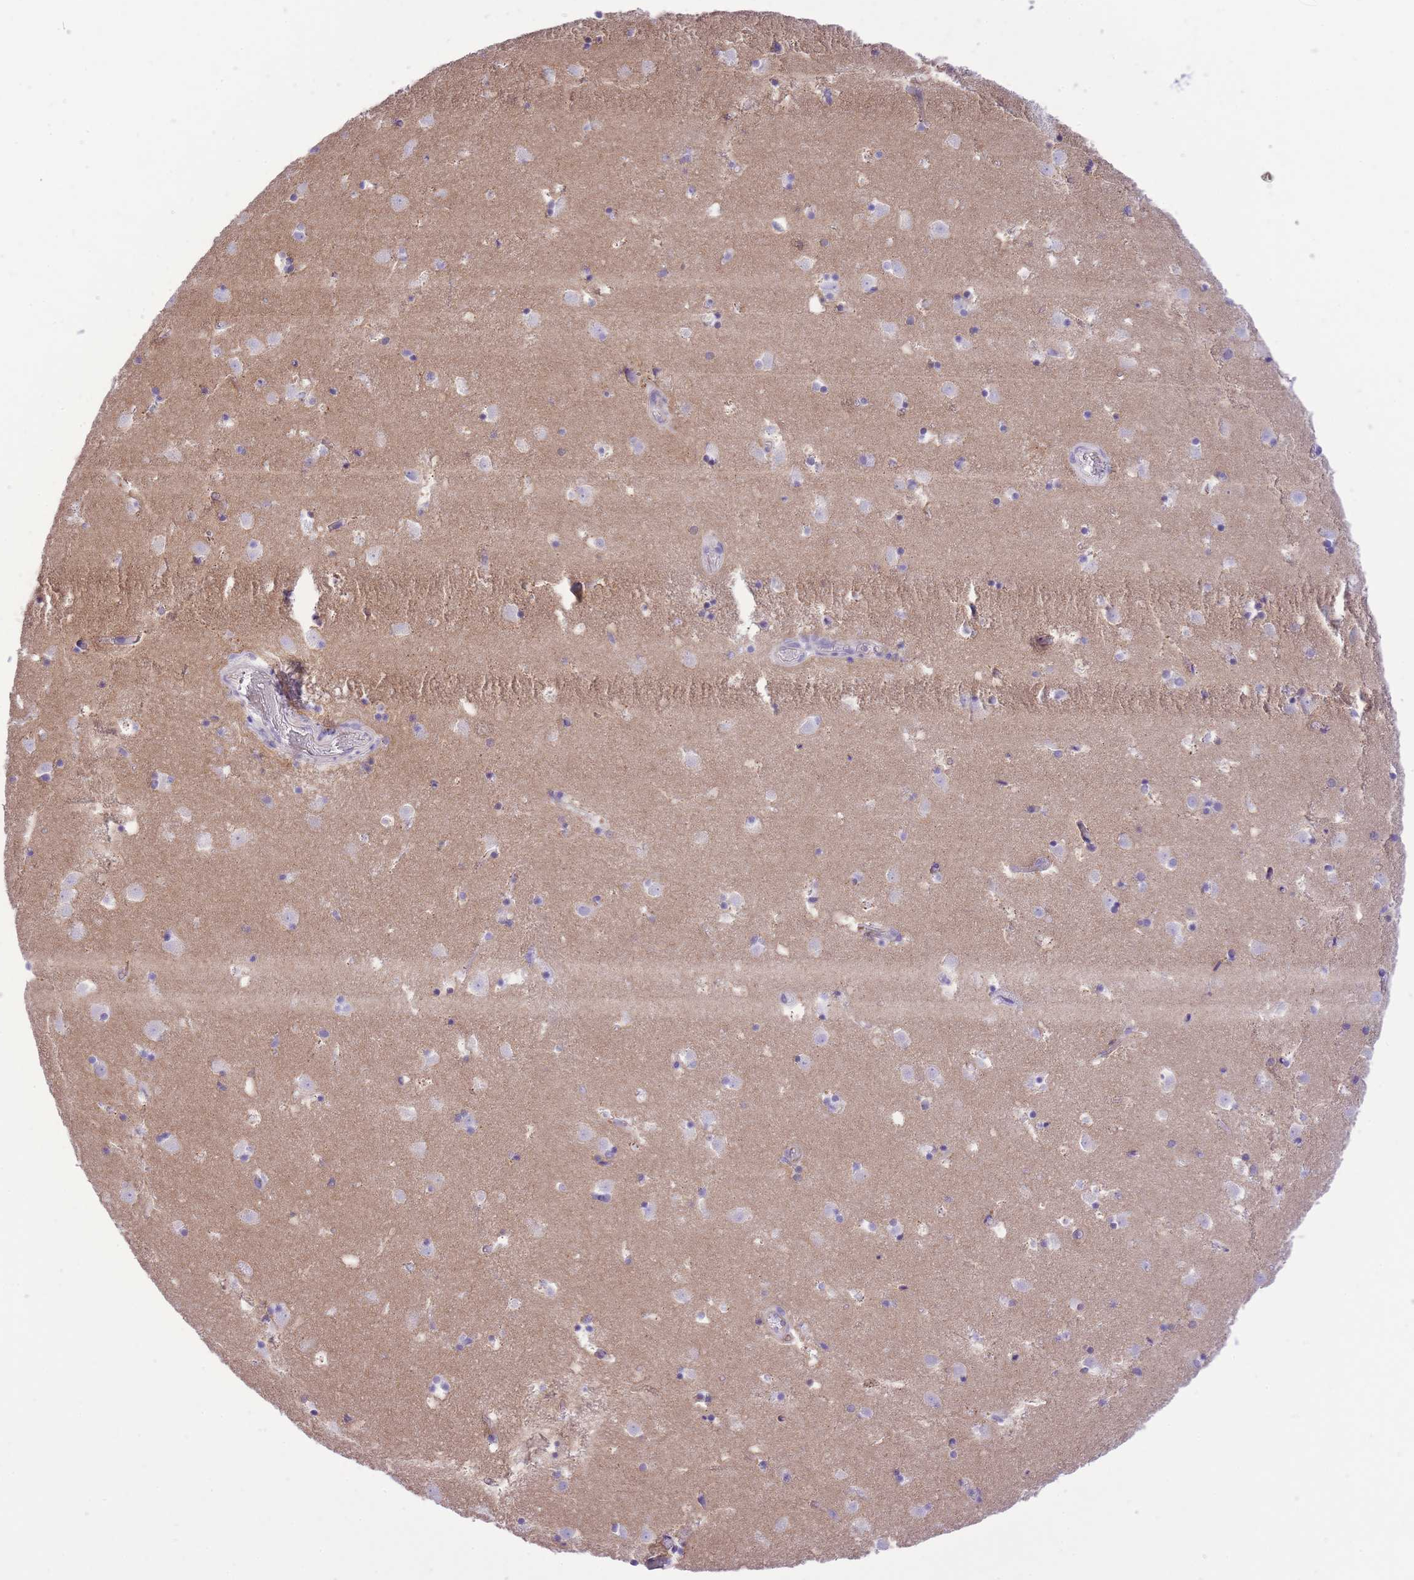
{"staining": {"intensity": "negative", "quantity": "none", "location": "none"}, "tissue": "caudate", "cell_type": "Glial cells", "image_type": "normal", "snomed": [{"axis": "morphology", "description": "Normal tissue, NOS"}, {"axis": "topography", "description": "Lateral ventricle wall"}], "caption": "Immunohistochemistry micrograph of benign caudate: human caudate stained with DAB shows no significant protein expression in glial cells. Nuclei are stained in blue.", "gene": "MEIOSIN", "patient": {"sex": "male", "age": 25}}